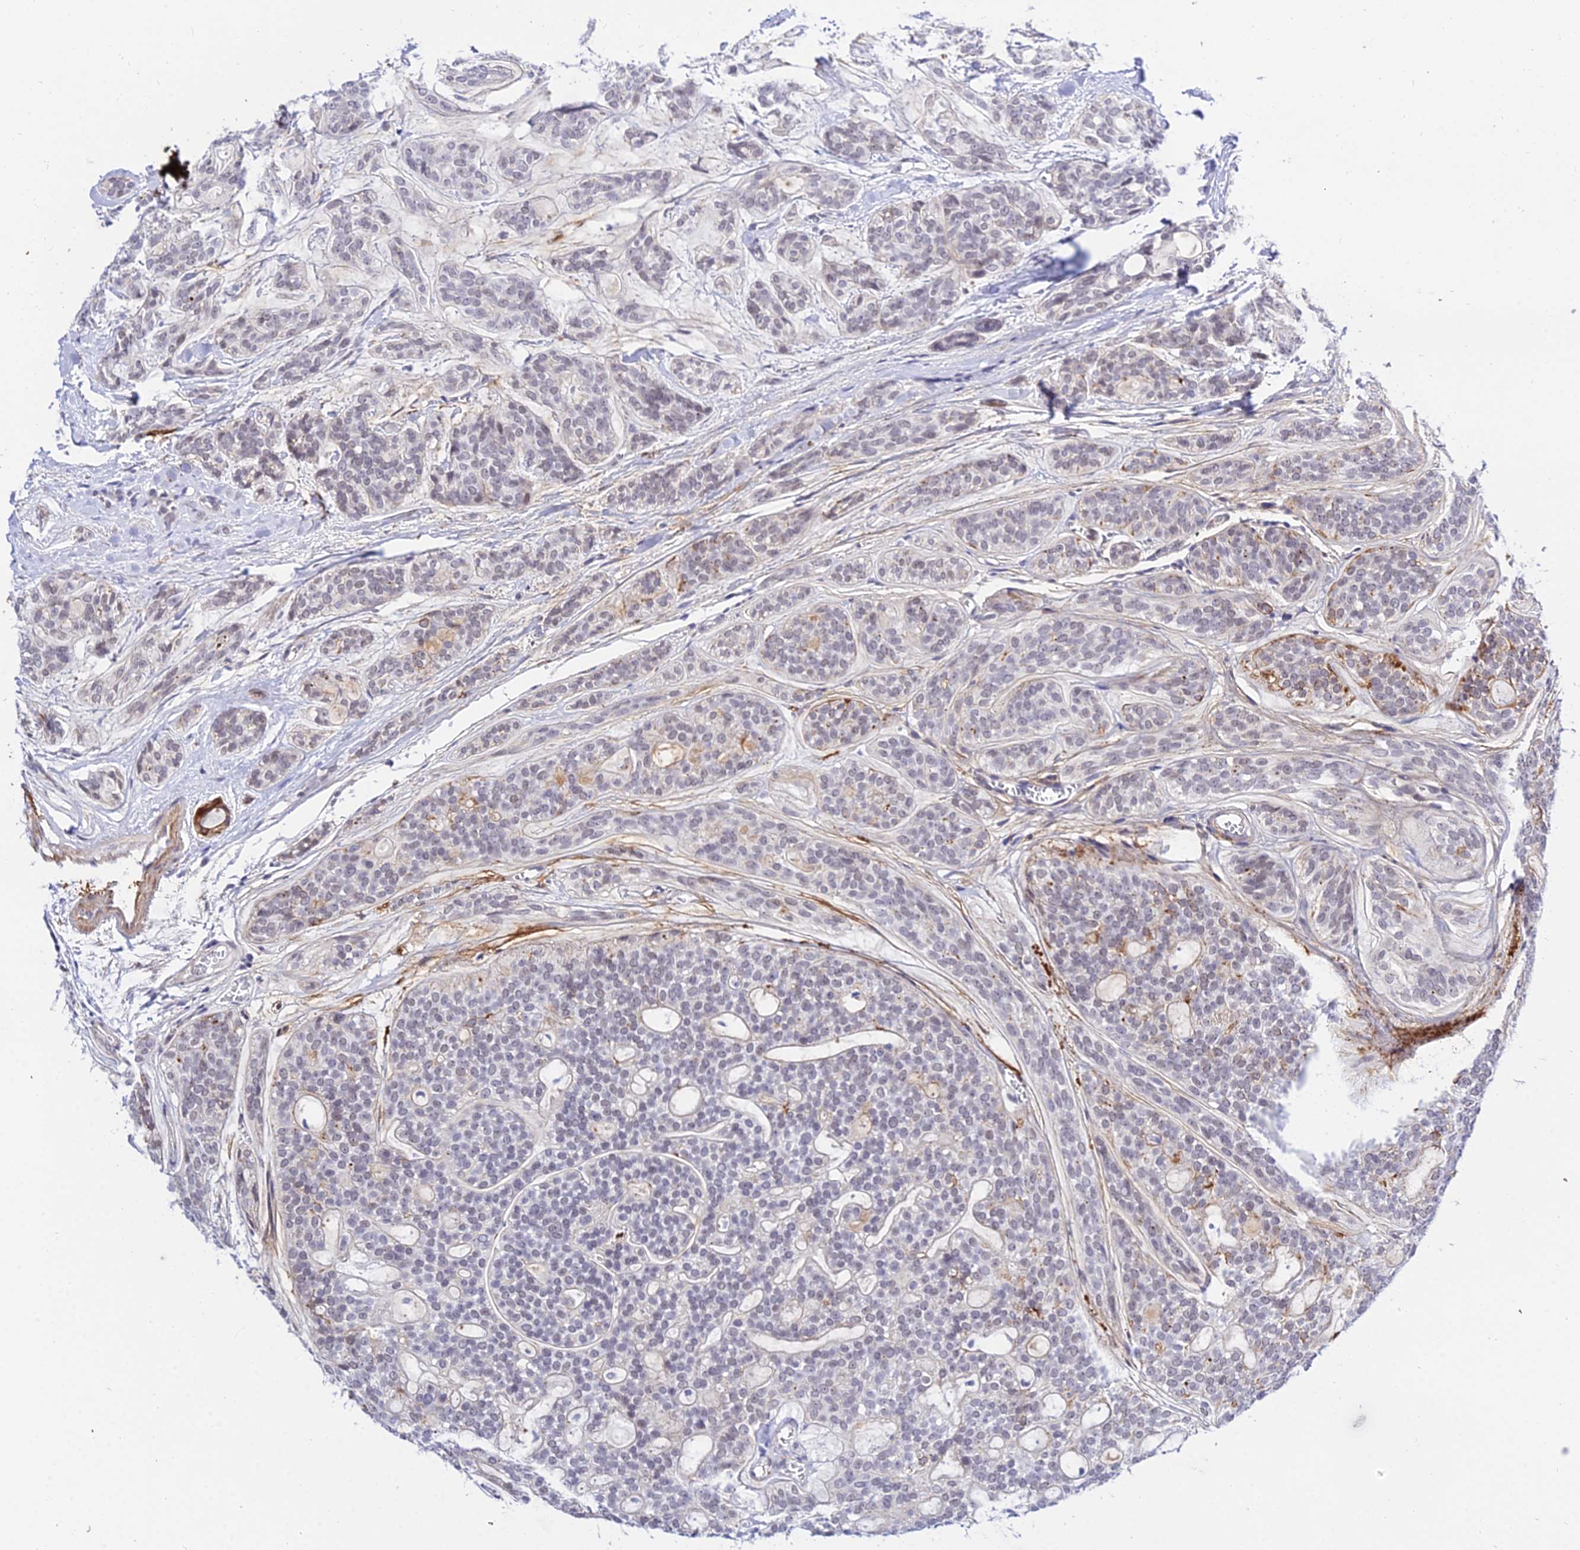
{"staining": {"intensity": "negative", "quantity": "none", "location": "none"}, "tissue": "head and neck cancer", "cell_type": "Tumor cells", "image_type": "cancer", "snomed": [{"axis": "morphology", "description": "Adenocarcinoma, NOS"}, {"axis": "topography", "description": "Head-Neck"}], "caption": "Immunohistochemical staining of human head and neck cancer (adenocarcinoma) reveals no significant positivity in tumor cells.", "gene": "ZNF628", "patient": {"sex": "male", "age": 66}}